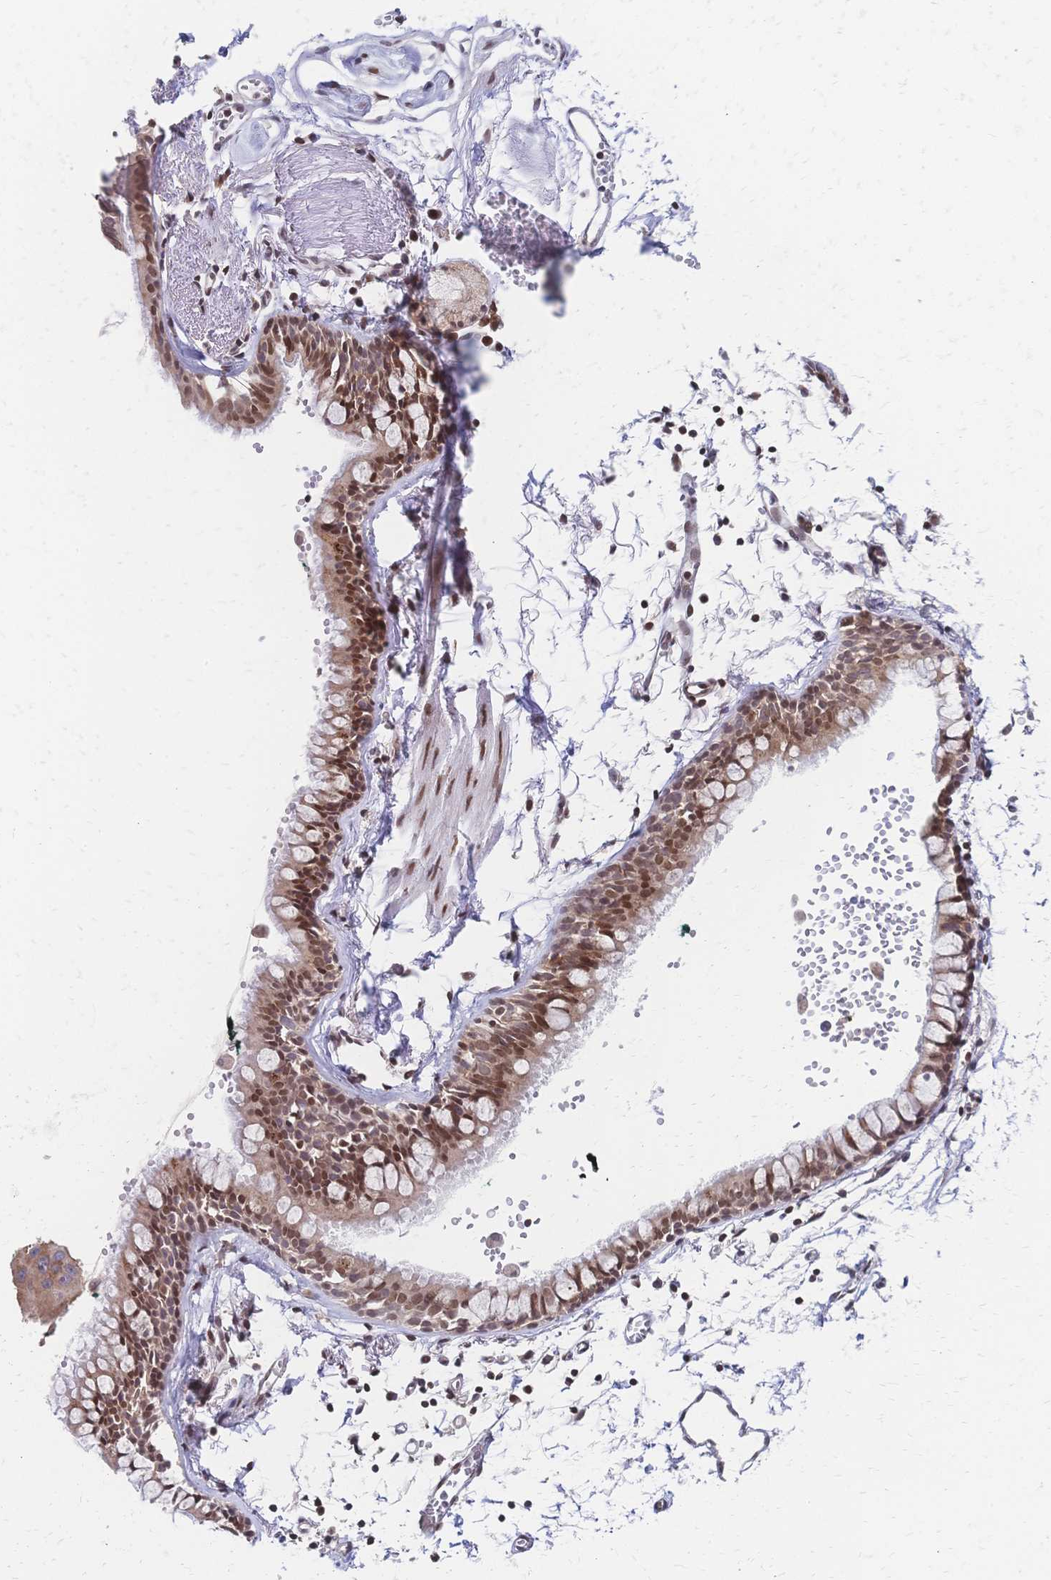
{"staining": {"intensity": "moderate", "quantity": "25%-75%", "location": "nuclear"}, "tissue": "bronchus", "cell_type": "Respiratory epithelial cells", "image_type": "normal", "snomed": [{"axis": "morphology", "description": "Normal tissue, NOS"}, {"axis": "topography", "description": "Cartilage tissue"}, {"axis": "topography", "description": "Bronchus"}], "caption": "Immunohistochemical staining of benign human bronchus shows medium levels of moderate nuclear positivity in approximately 25%-75% of respiratory epithelial cells. (DAB (3,3'-diaminobenzidine) IHC, brown staining for protein, blue staining for nuclei).", "gene": "CBX7", "patient": {"sex": "female", "age": 59}}